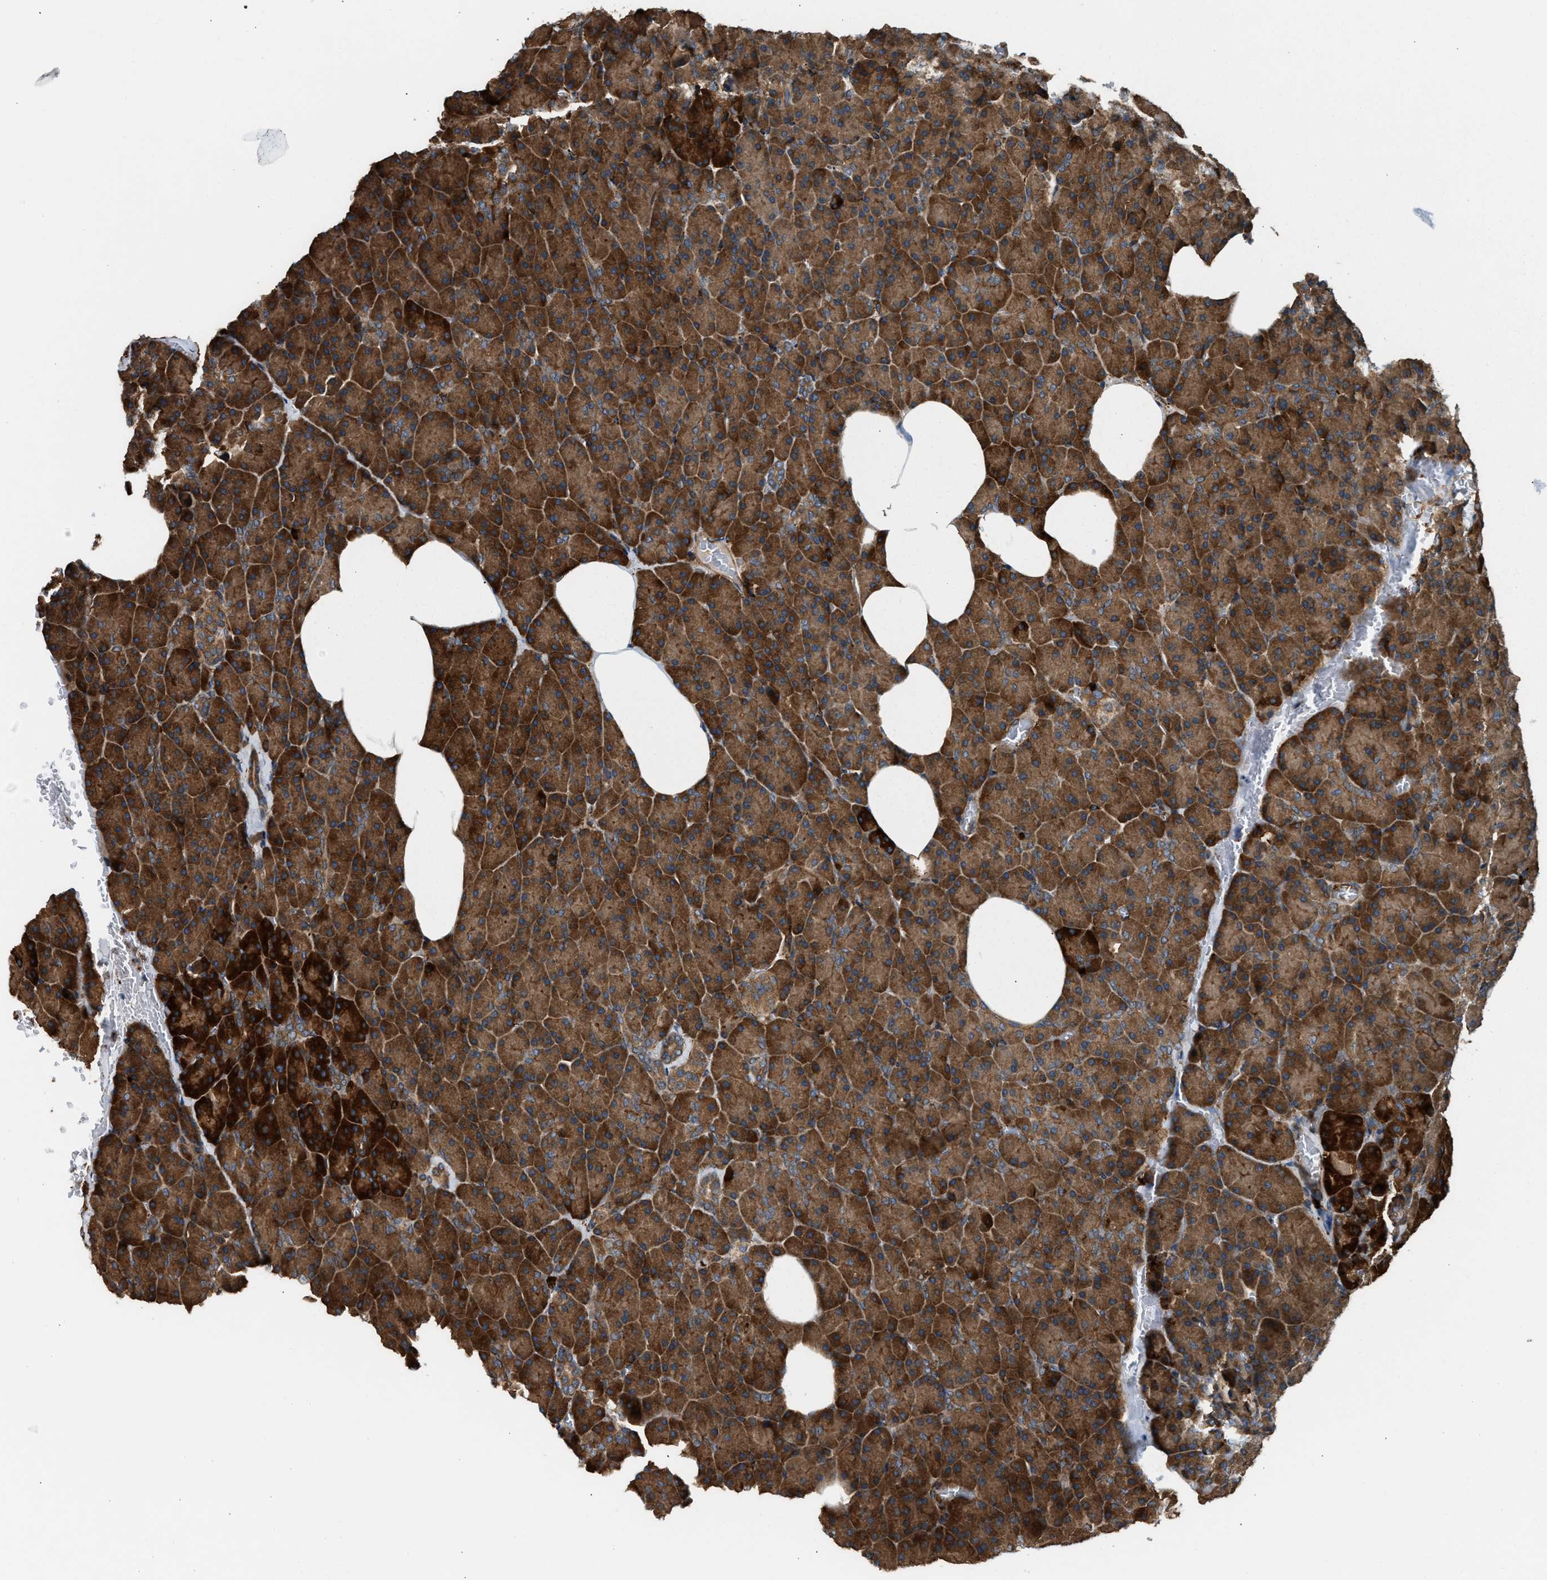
{"staining": {"intensity": "strong", "quantity": ">75%", "location": "cytoplasmic/membranous"}, "tissue": "pancreas", "cell_type": "Exocrine glandular cells", "image_type": "normal", "snomed": [{"axis": "morphology", "description": "Normal tissue, NOS"}, {"axis": "topography", "description": "Pancreas"}], "caption": "Exocrine glandular cells exhibit high levels of strong cytoplasmic/membranous positivity in about >75% of cells in unremarkable human pancreas. The staining is performed using DAB (3,3'-diaminobenzidine) brown chromogen to label protein expression. The nuclei are counter-stained blue using hematoxylin.", "gene": "BAIAP2L1", "patient": {"sex": "female", "age": 35}}